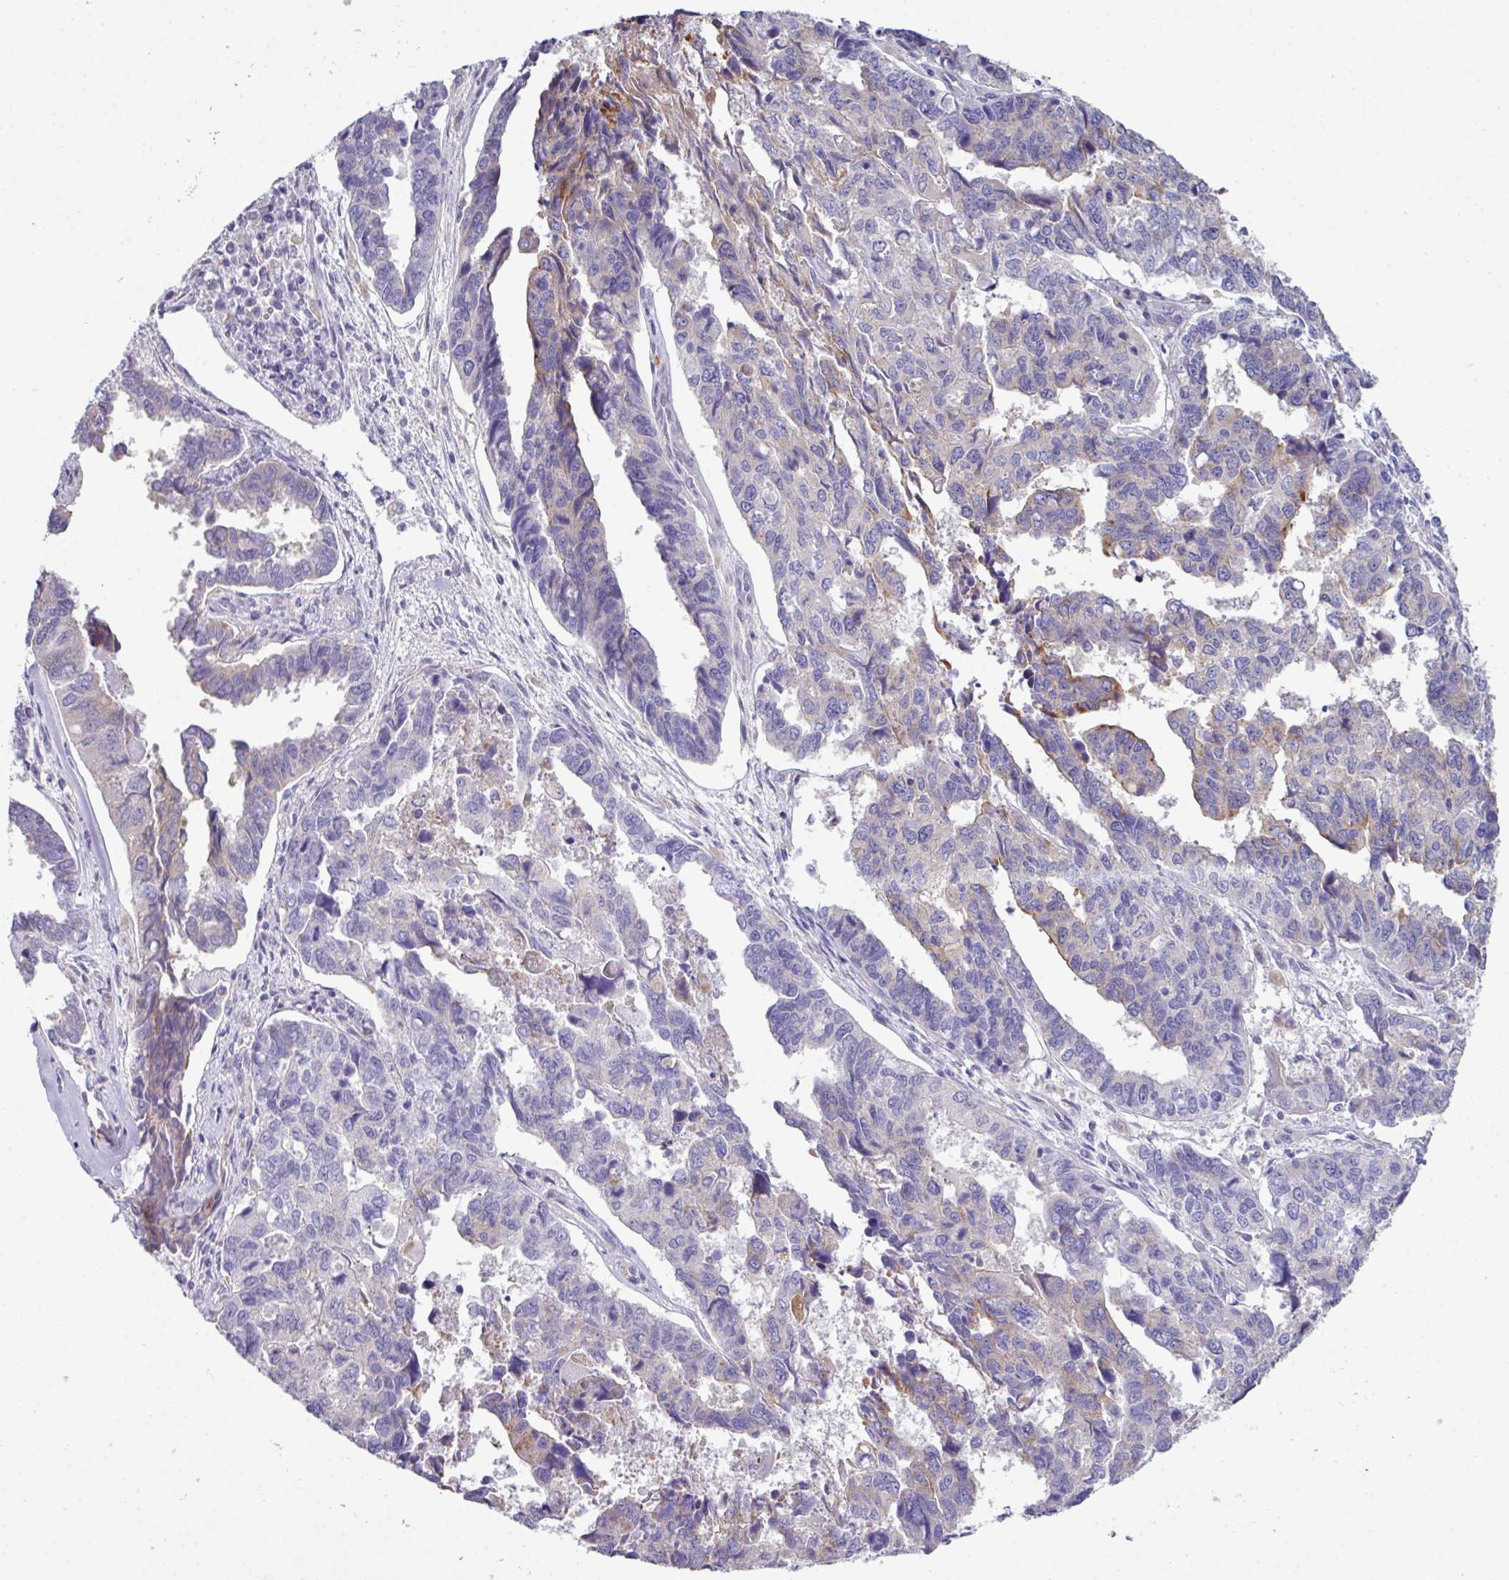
{"staining": {"intensity": "negative", "quantity": "none", "location": "none"}, "tissue": "endometrial cancer", "cell_type": "Tumor cells", "image_type": "cancer", "snomed": [{"axis": "morphology", "description": "Adenocarcinoma, NOS"}, {"axis": "topography", "description": "Endometrium"}], "caption": "Tumor cells are negative for brown protein staining in endometrial adenocarcinoma.", "gene": "ABCC5", "patient": {"sex": "female", "age": 73}}